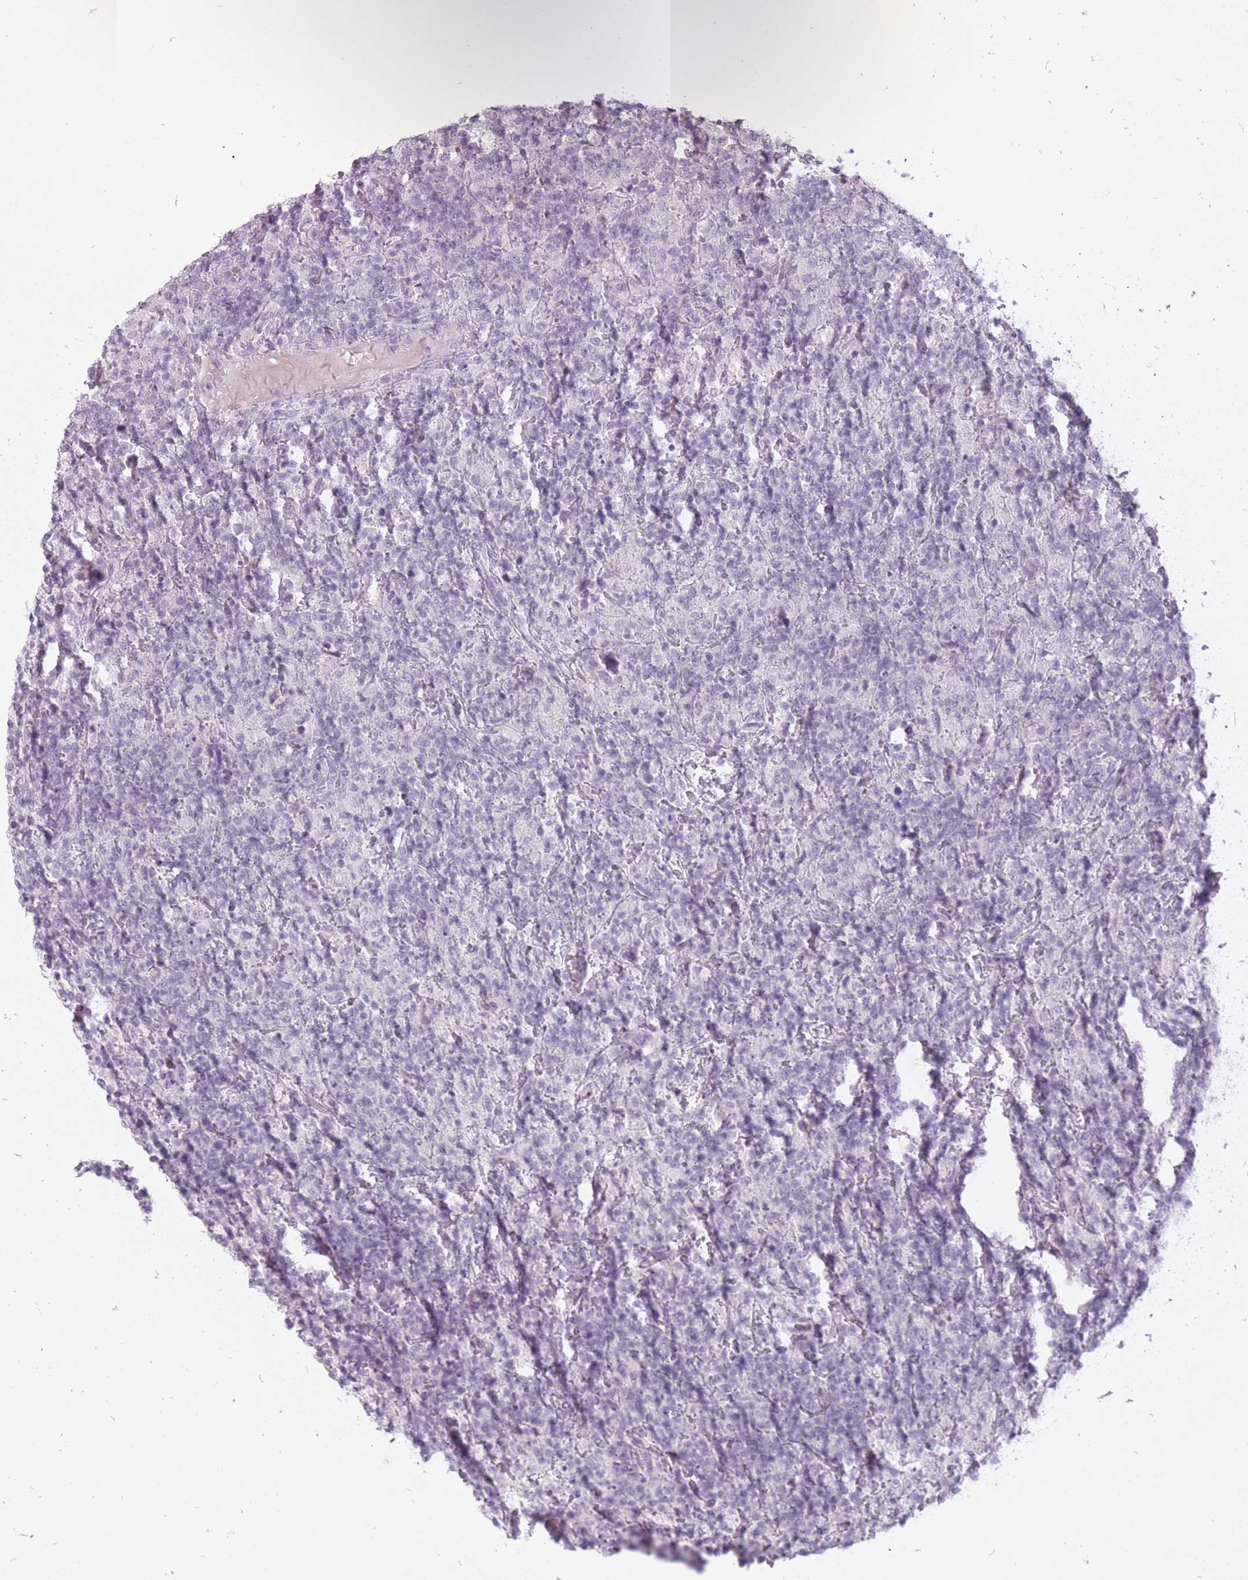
{"staining": {"intensity": "negative", "quantity": "none", "location": "none"}, "tissue": "lymphoma", "cell_type": "Tumor cells", "image_type": "cancer", "snomed": [{"axis": "morphology", "description": "Hodgkin's disease, NOS"}, {"axis": "topography", "description": "Lymph node"}], "caption": "Human Hodgkin's disease stained for a protein using immunohistochemistry displays no staining in tumor cells.", "gene": "RFX4", "patient": {"sex": "male", "age": 70}}